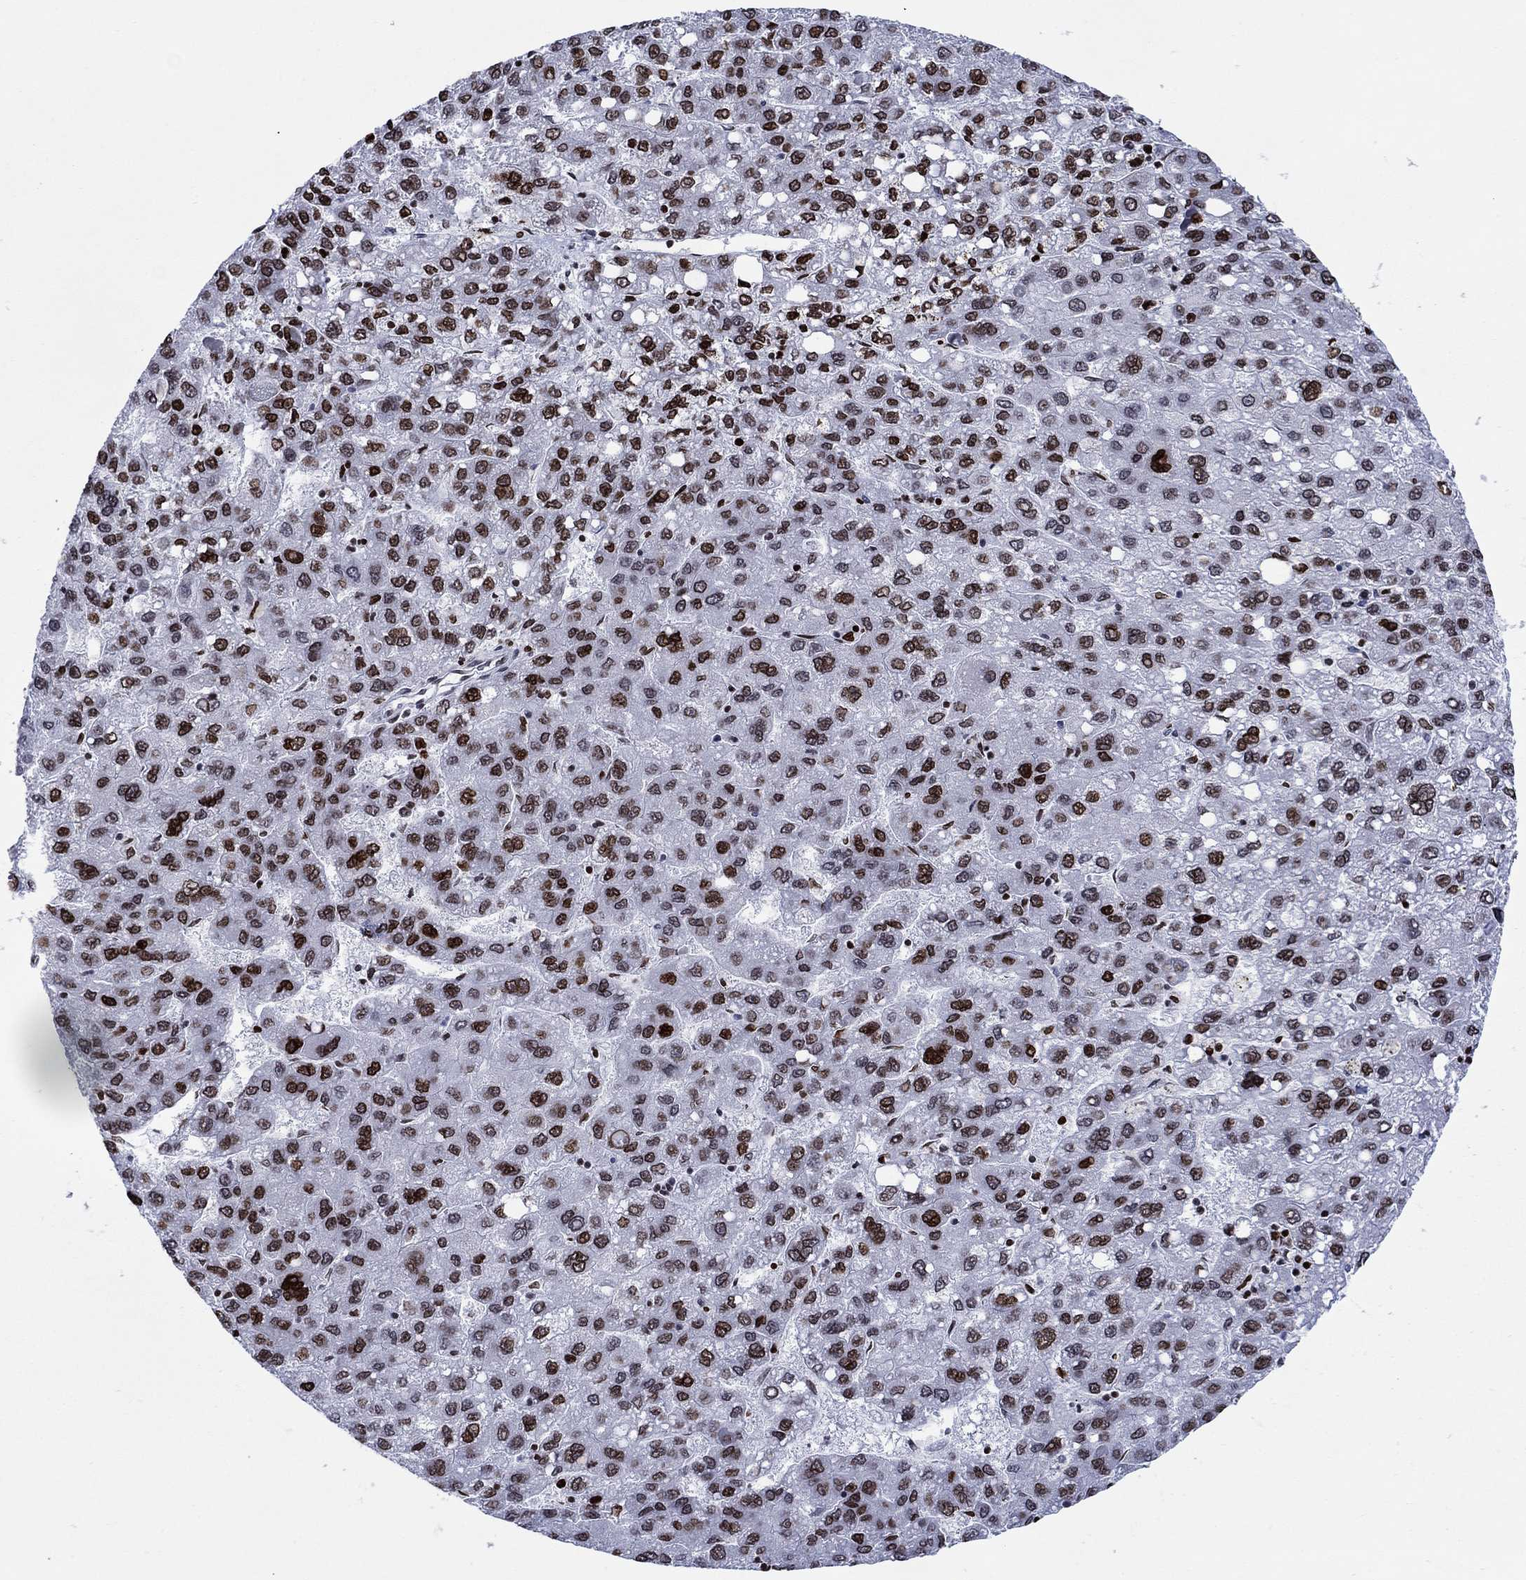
{"staining": {"intensity": "strong", "quantity": "25%-75%", "location": "nuclear"}, "tissue": "liver cancer", "cell_type": "Tumor cells", "image_type": "cancer", "snomed": [{"axis": "morphology", "description": "Carcinoma, Hepatocellular, NOS"}, {"axis": "topography", "description": "Liver"}], "caption": "This photomicrograph shows immunohistochemistry staining of human liver hepatocellular carcinoma, with high strong nuclear positivity in approximately 25%-75% of tumor cells.", "gene": "HMGA1", "patient": {"sex": "female", "age": 82}}